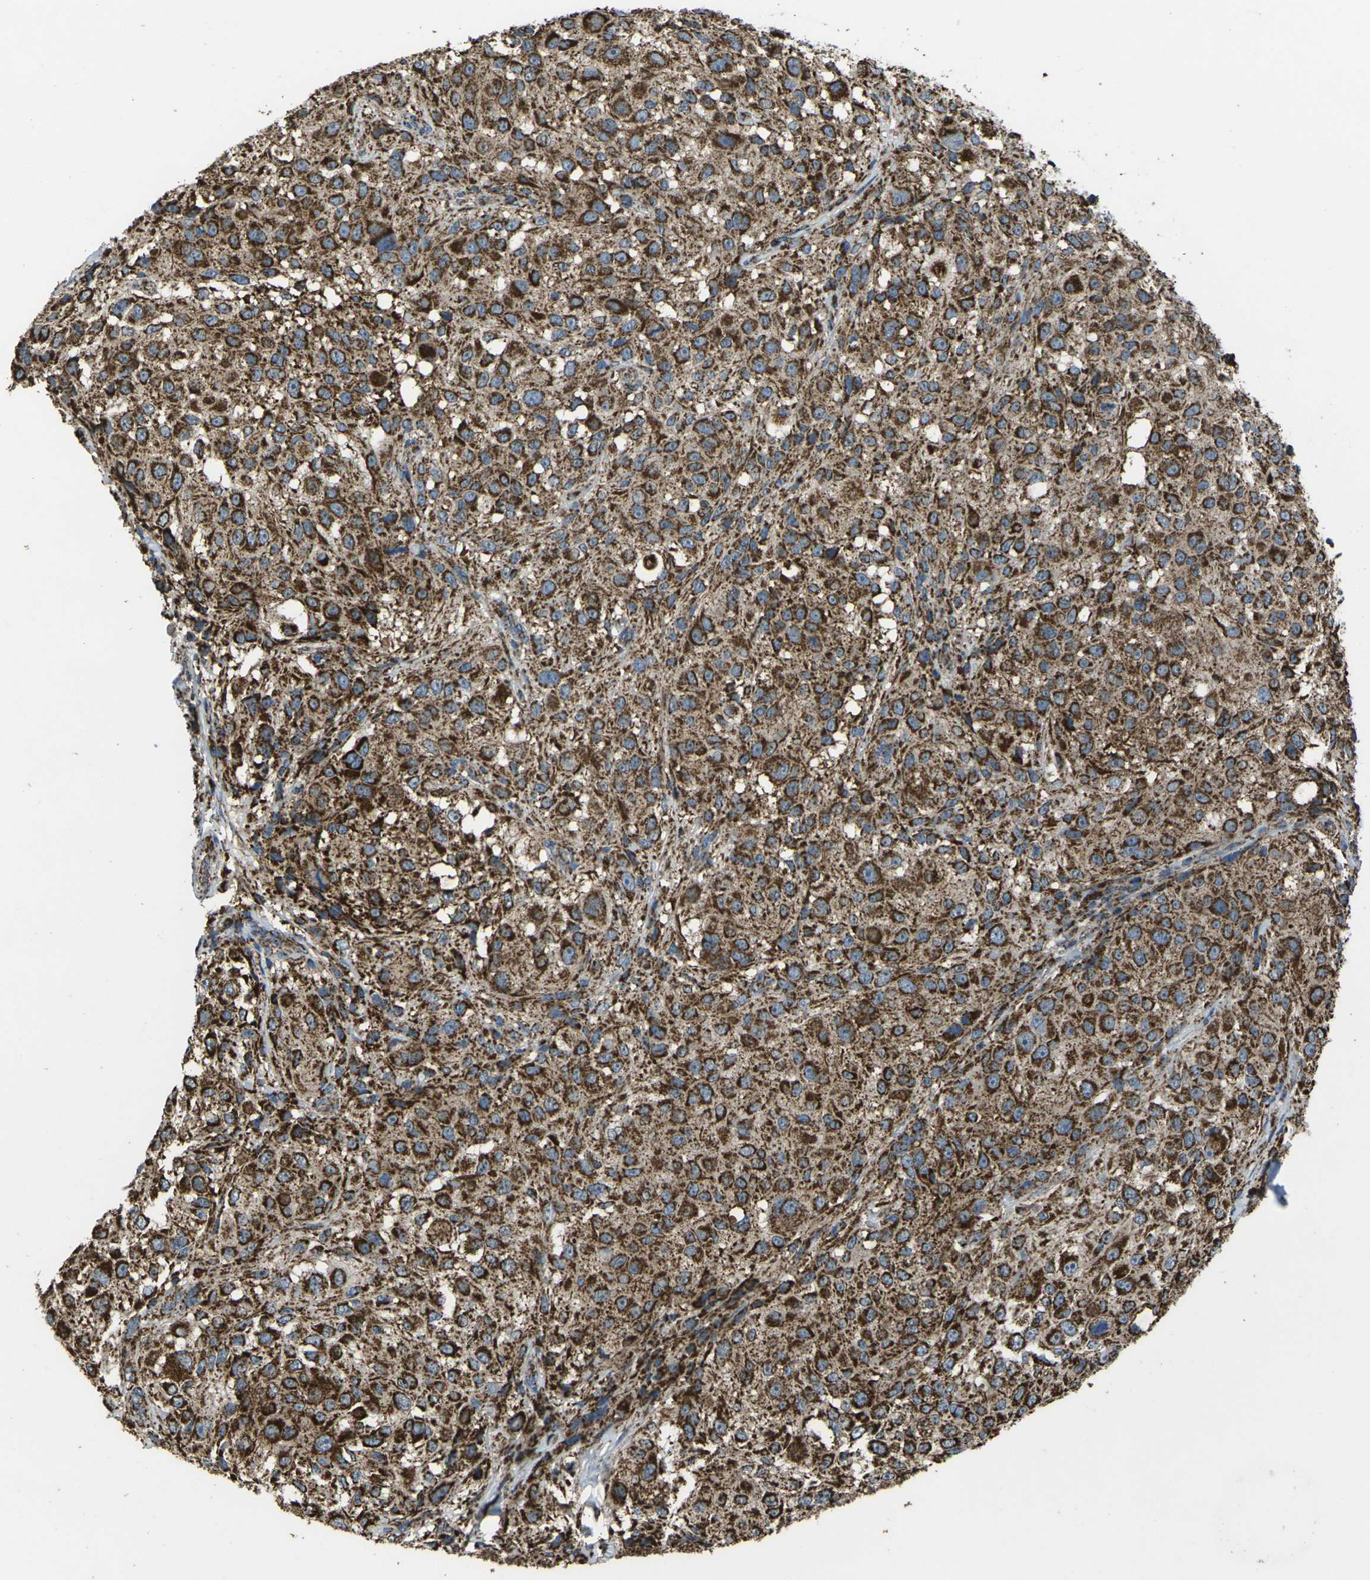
{"staining": {"intensity": "strong", "quantity": "25%-75%", "location": "cytoplasmic/membranous"}, "tissue": "melanoma", "cell_type": "Tumor cells", "image_type": "cancer", "snomed": [{"axis": "morphology", "description": "Necrosis, NOS"}, {"axis": "morphology", "description": "Malignant melanoma, NOS"}, {"axis": "topography", "description": "Skin"}], "caption": "Human malignant melanoma stained for a protein (brown) shows strong cytoplasmic/membranous positive staining in approximately 25%-75% of tumor cells.", "gene": "KLHL5", "patient": {"sex": "female", "age": 87}}